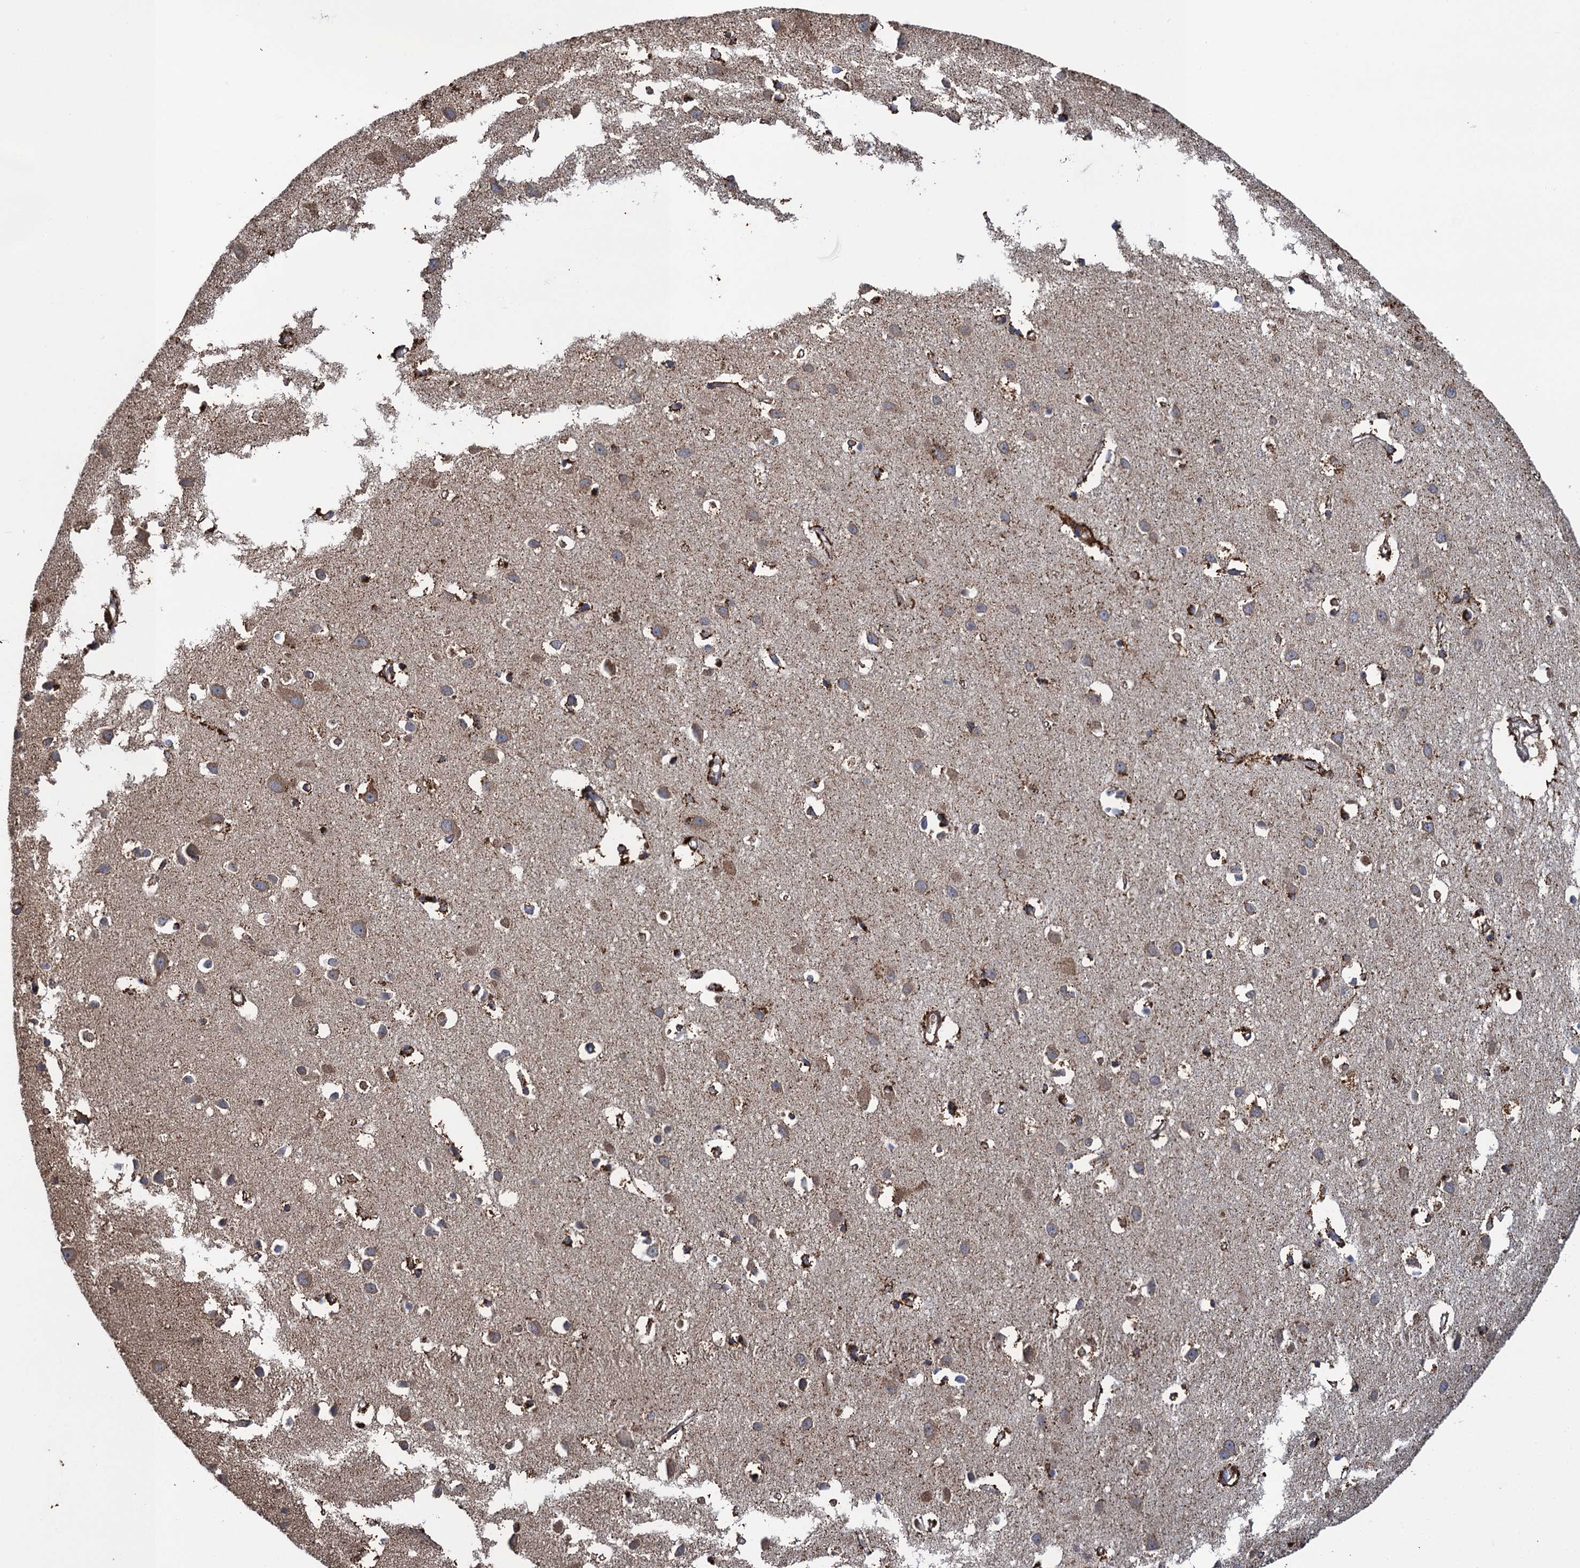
{"staining": {"intensity": "moderate", "quantity": "25%-75%", "location": "cytoplasmic/membranous"}, "tissue": "cerebral cortex", "cell_type": "Endothelial cells", "image_type": "normal", "snomed": [{"axis": "morphology", "description": "Normal tissue, NOS"}, {"axis": "topography", "description": "Cerebral cortex"}], "caption": "Immunohistochemical staining of normal cerebral cortex demonstrates 25%-75% levels of moderate cytoplasmic/membranous protein positivity in about 25%-75% of endothelial cells.", "gene": "ENSG00000260643", "patient": {"sex": "female", "age": 64}}